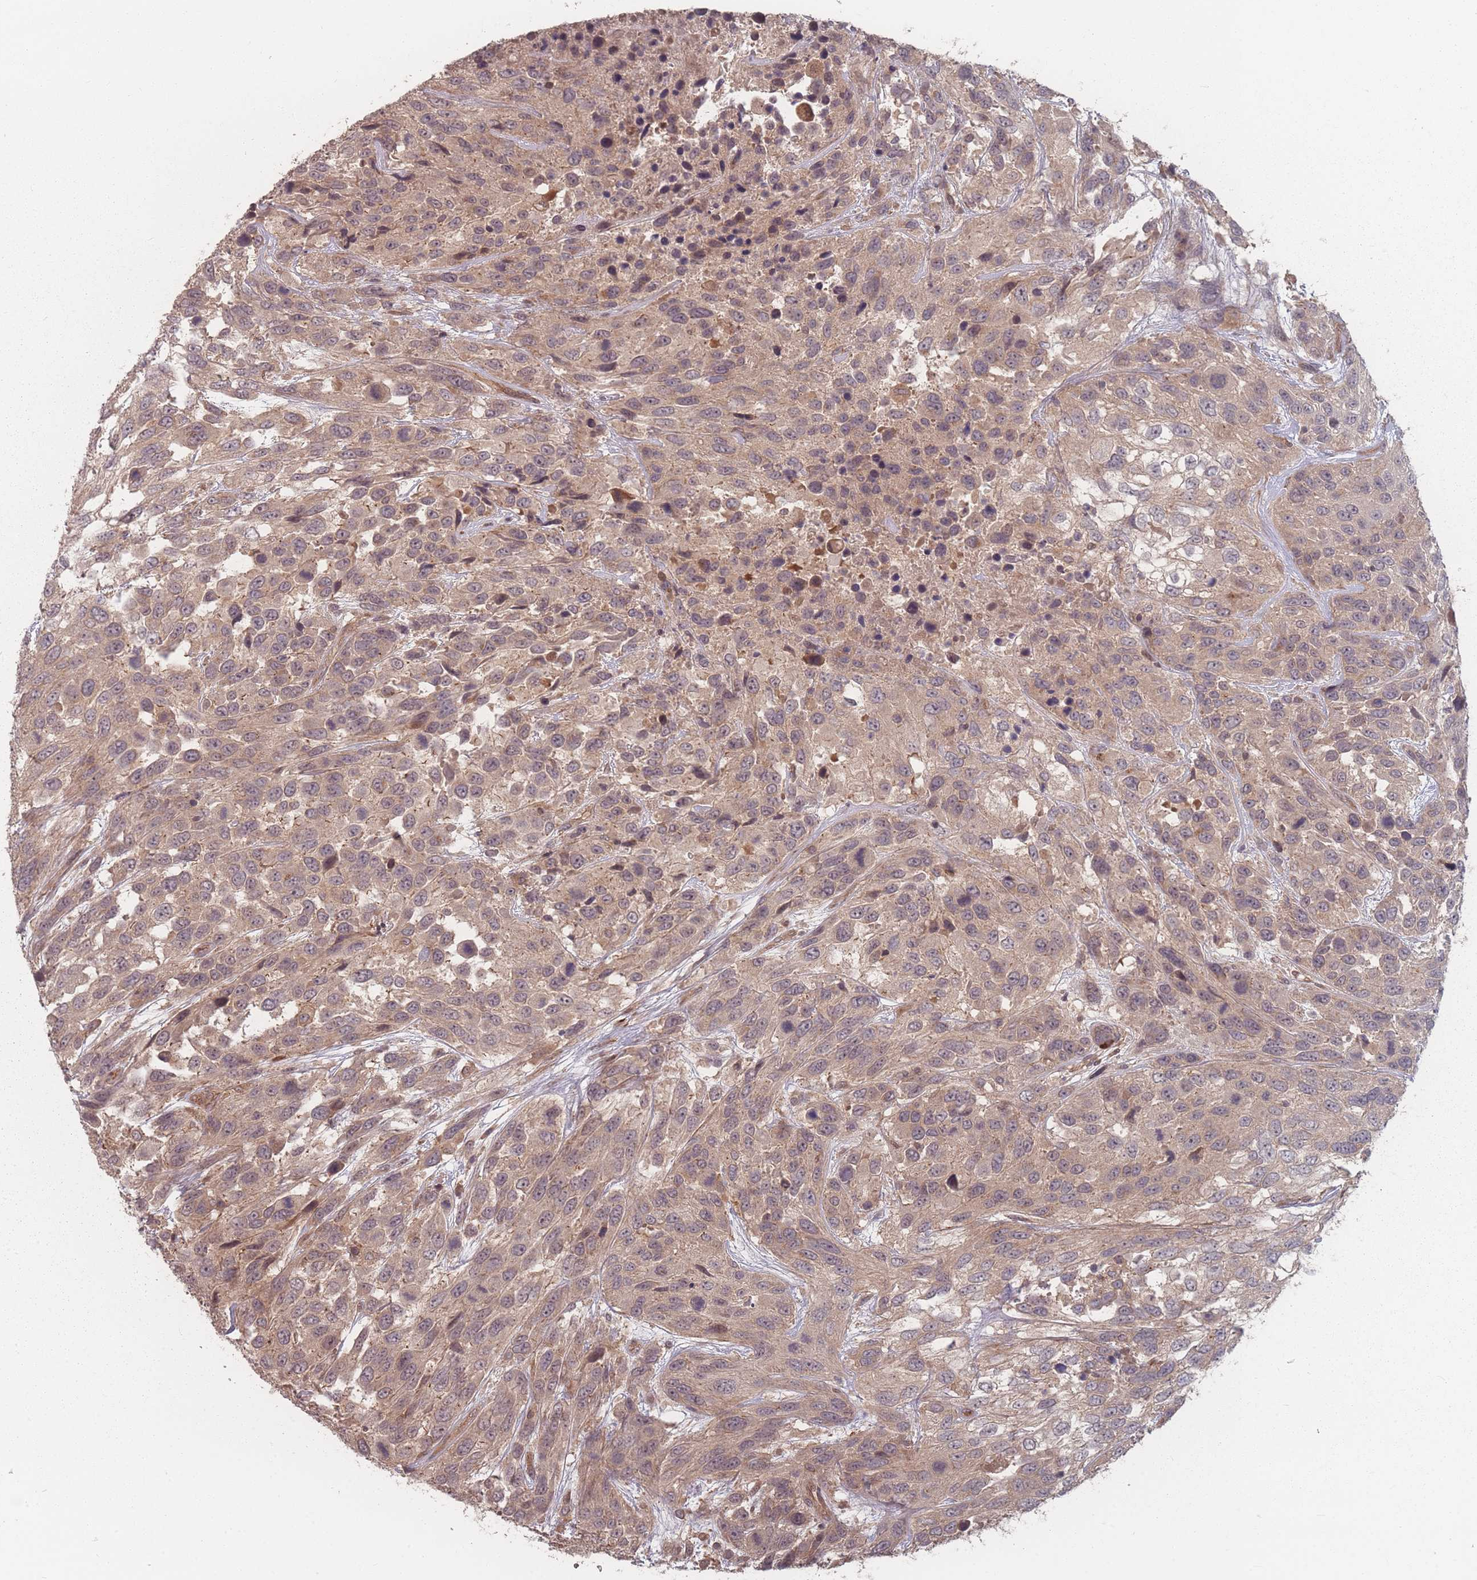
{"staining": {"intensity": "weak", "quantity": ">75%", "location": "cytoplasmic/membranous"}, "tissue": "urothelial cancer", "cell_type": "Tumor cells", "image_type": "cancer", "snomed": [{"axis": "morphology", "description": "Urothelial carcinoma, High grade"}, {"axis": "topography", "description": "Urinary bladder"}], "caption": "Immunohistochemical staining of human urothelial cancer exhibits weak cytoplasmic/membranous protein expression in approximately >75% of tumor cells.", "gene": "HAGH", "patient": {"sex": "female", "age": 70}}